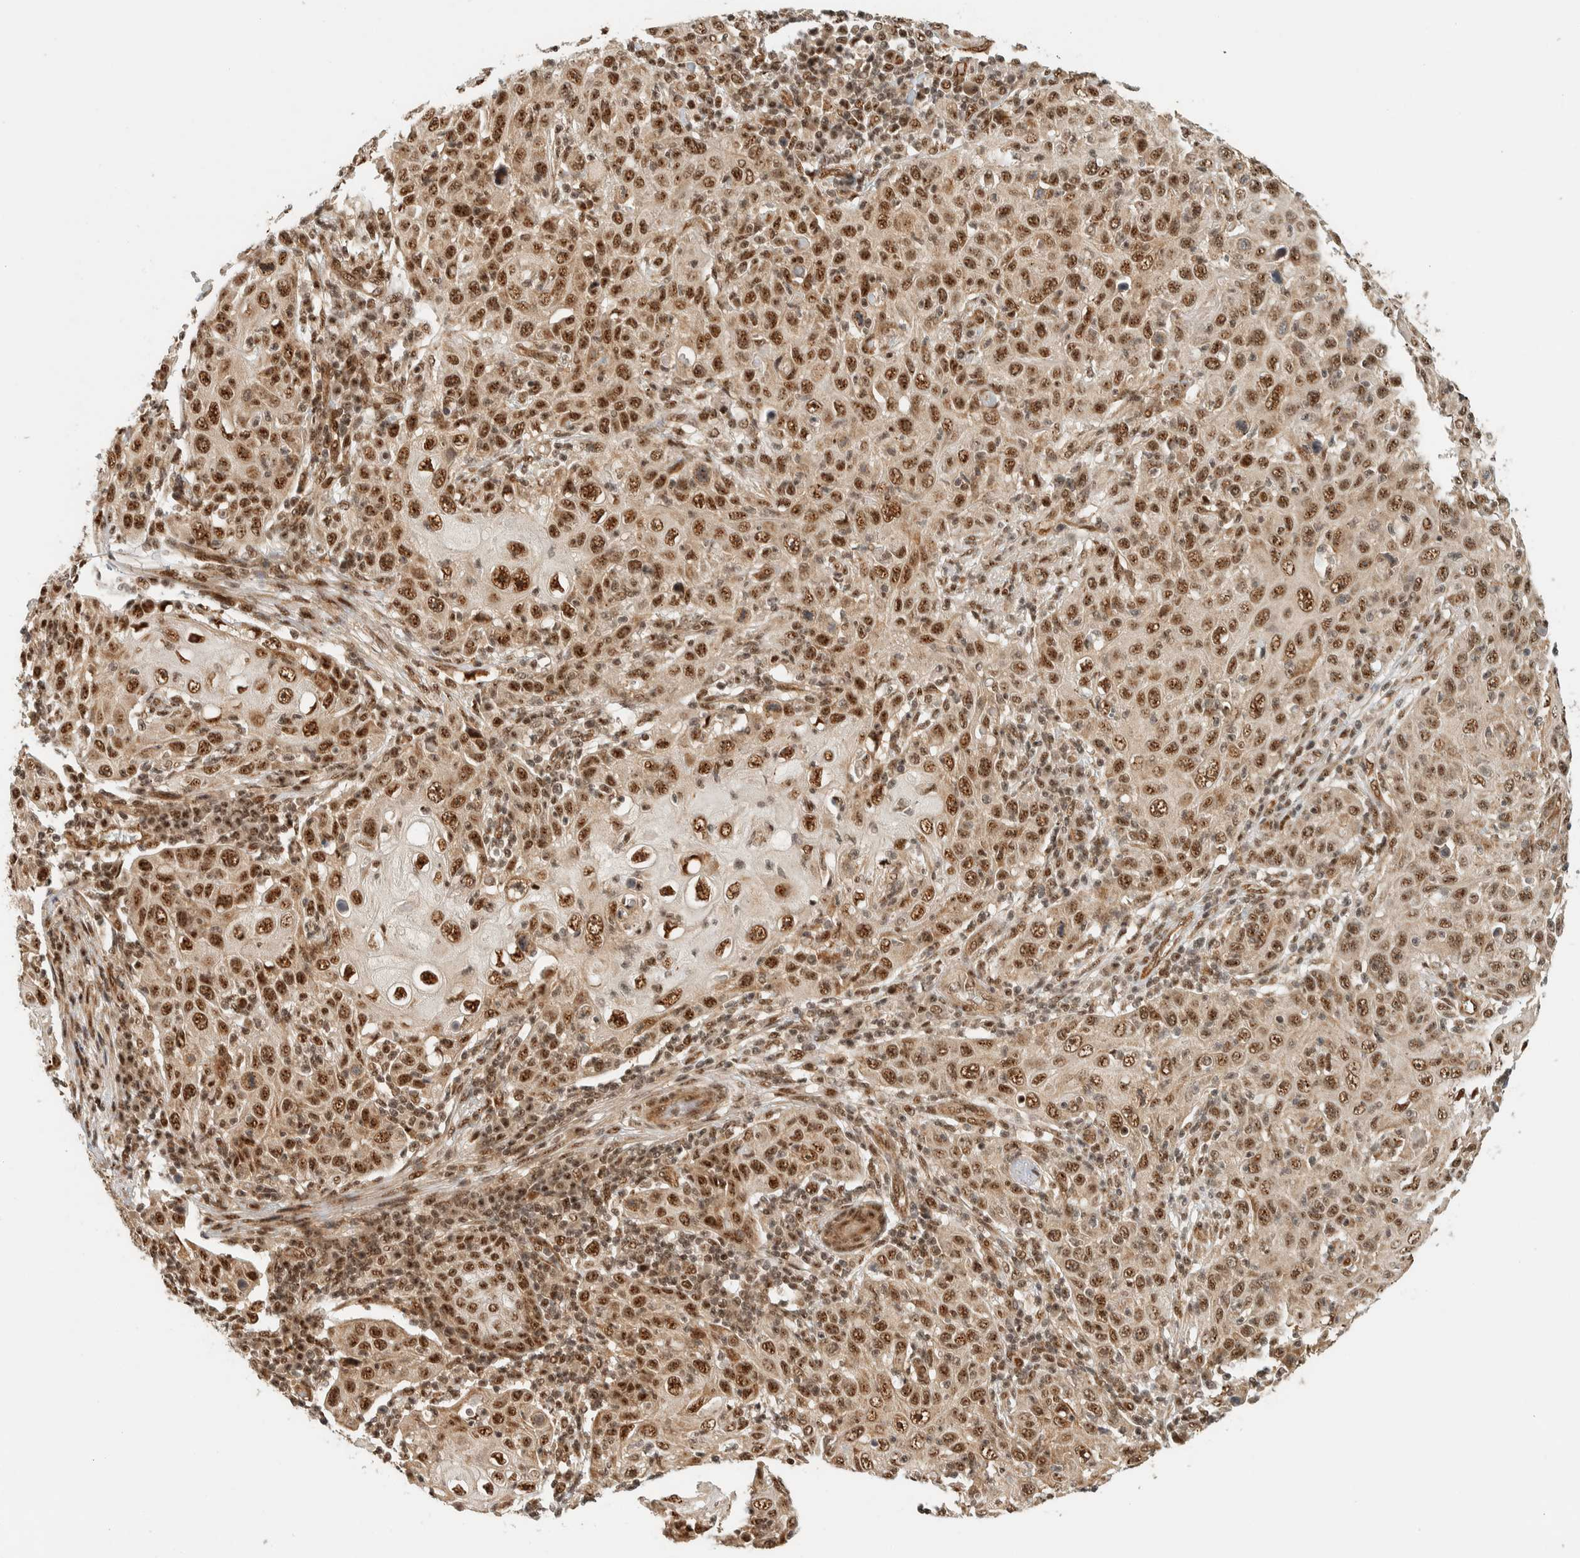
{"staining": {"intensity": "strong", "quantity": ">75%", "location": "nuclear"}, "tissue": "skin cancer", "cell_type": "Tumor cells", "image_type": "cancer", "snomed": [{"axis": "morphology", "description": "Squamous cell carcinoma, NOS"}, {"axis": "topography", "description": "Skin"}], "caption": "This histopathology image demonstrates immunohistochemistry (IHC) staining of skin cancer (squamous cell carcinoma), with high strong nuclear expression in approximately >75% of tumor cells.", "gene": "SIK1", "patient": {"sex": "female", "age": 88}}